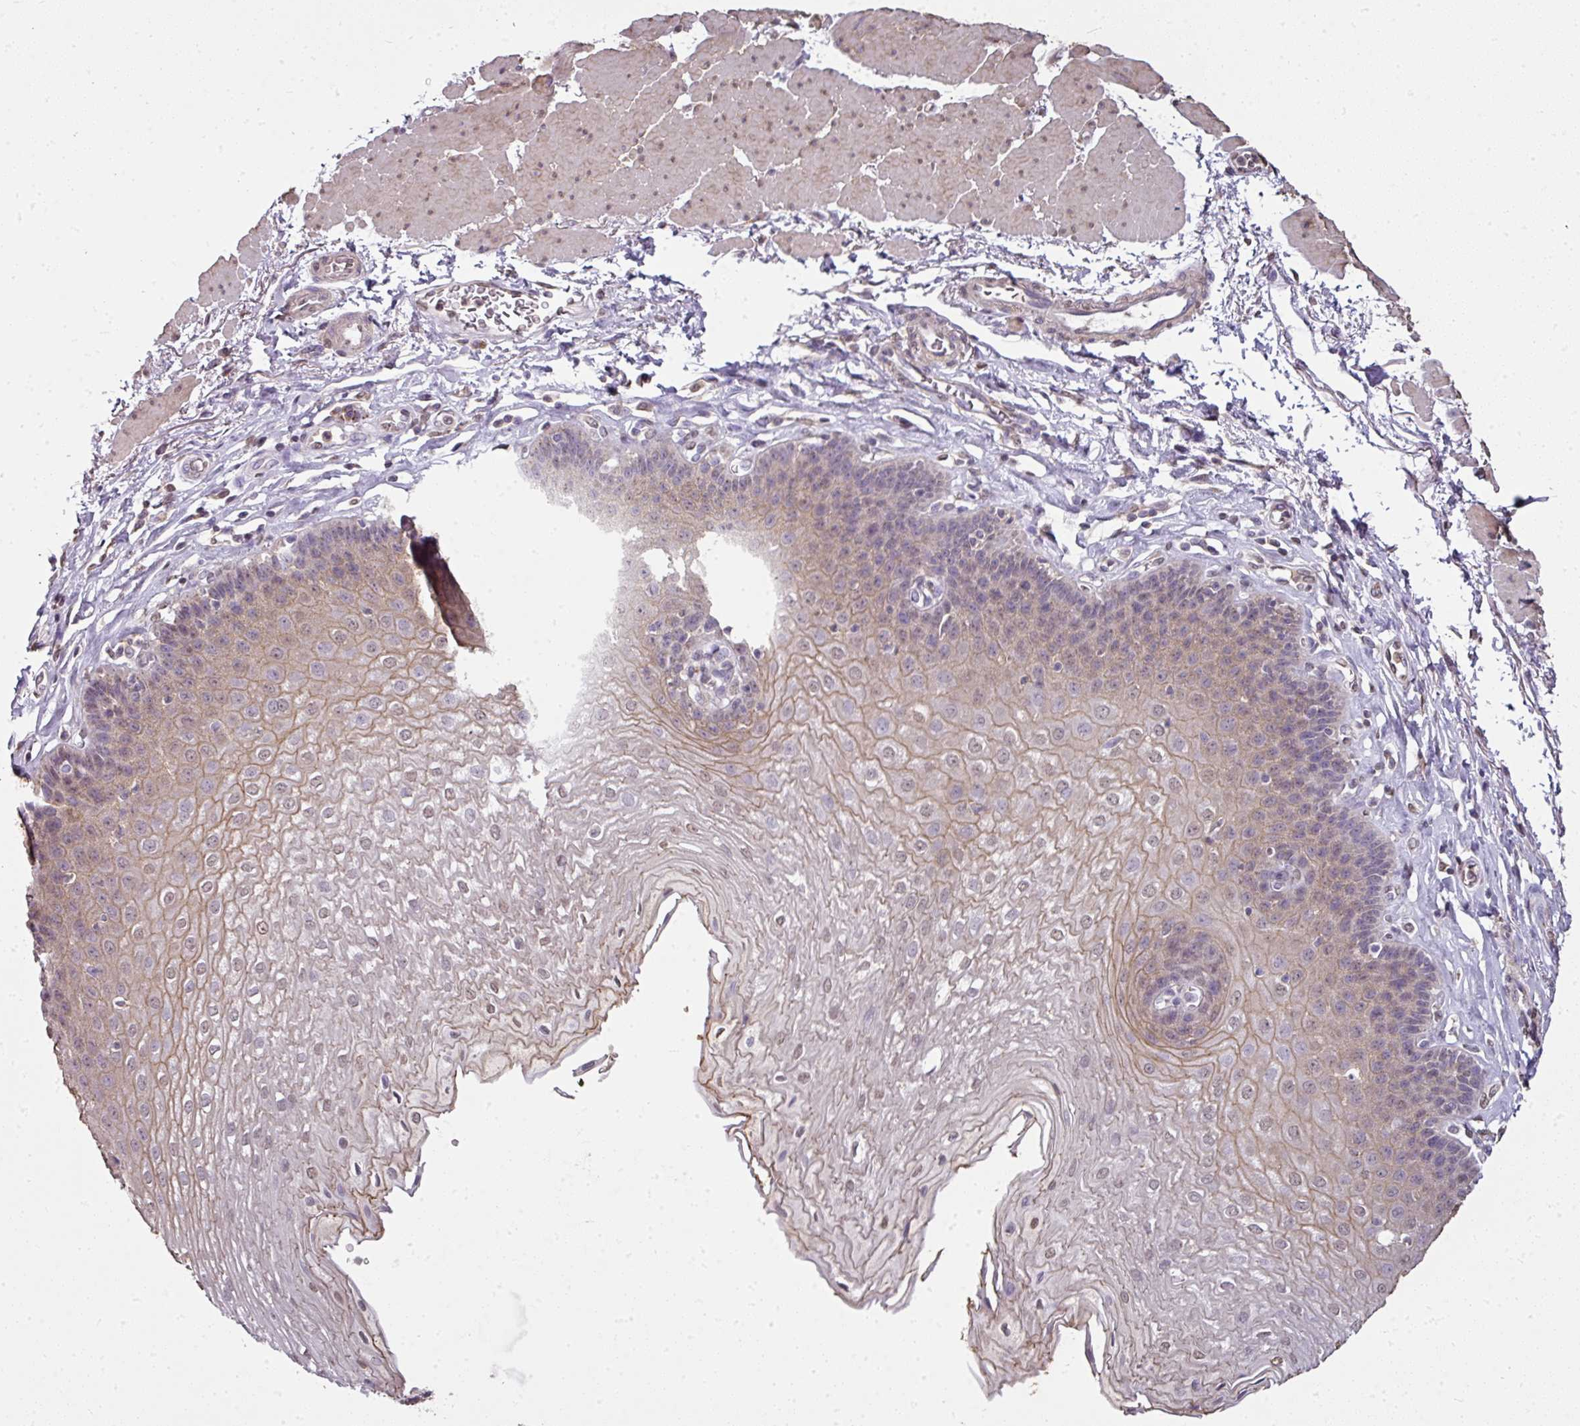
{"staining": {"intensity": "weak", "quantity": "<25%", "location": "cytoplasmic/membranous"}, "tissue": "esophagus", "cell_type": "Squamous epithelial cells", "image_type": "normal", "snomed": [{"axis": "morphology", "description": "Normal tissue, NOS"}, {"axis": "topography", "description": "Esophagus"}], "caption": "The histopathology image demonstrates no significant positivity in squamous epithelial cells of esophagus.", "gene": "JPH2", "patient": {"sex": "female", "age": 81}}